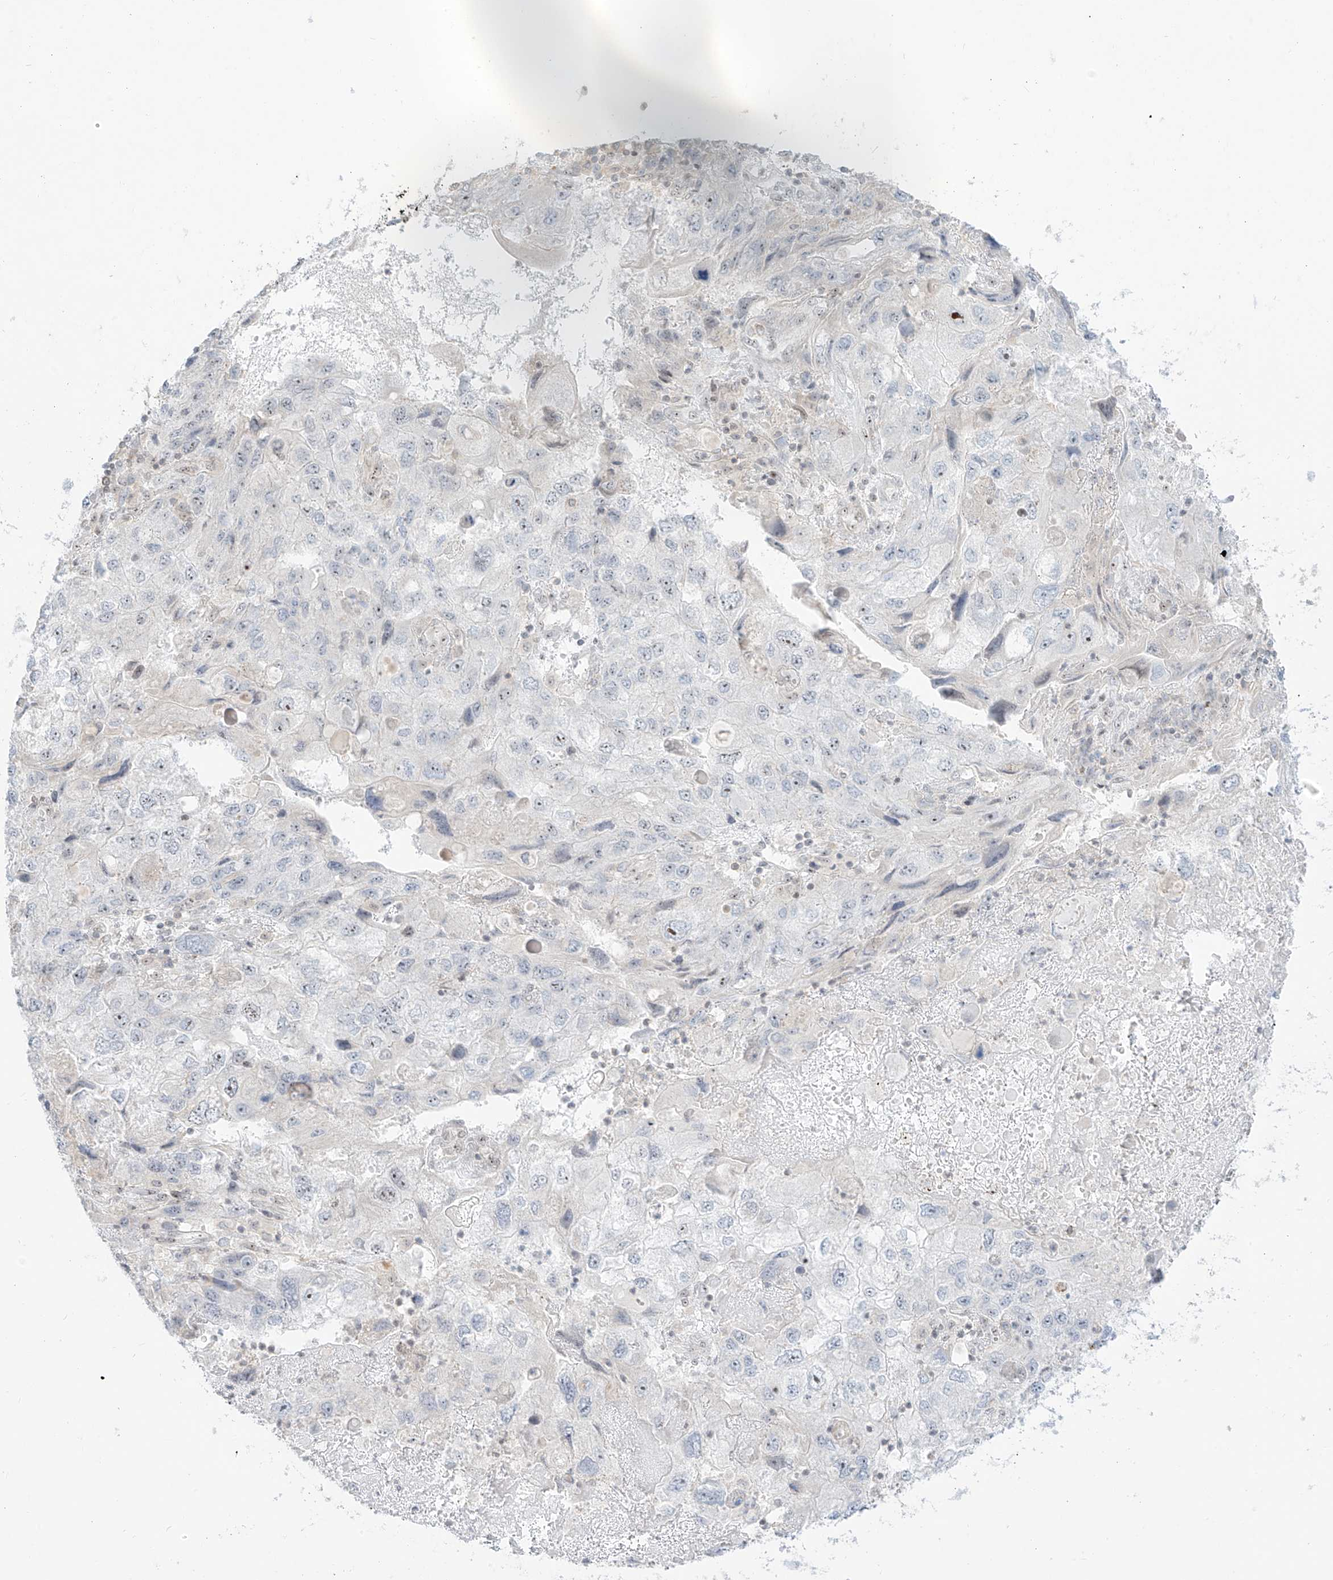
{"staining": {"intensity": "negative", "quantity": "none", "location": "none"}, "tissue": "endometrial cancer", "cell_type": "Tumor cells", "image_type": "cancer", "snomed": [{"axis": "morphology", "description": "Adenocarcinoma, NOS"}, {"axis": "topography", "description": "Endometrium"}], "caption": "Immunohistochemical staining of adenocarcinoma (endometrial) exhibits no significant expression in tumor cells.", "gene": "ZNF512", "patient": {"sex": "female", "age": 49}}